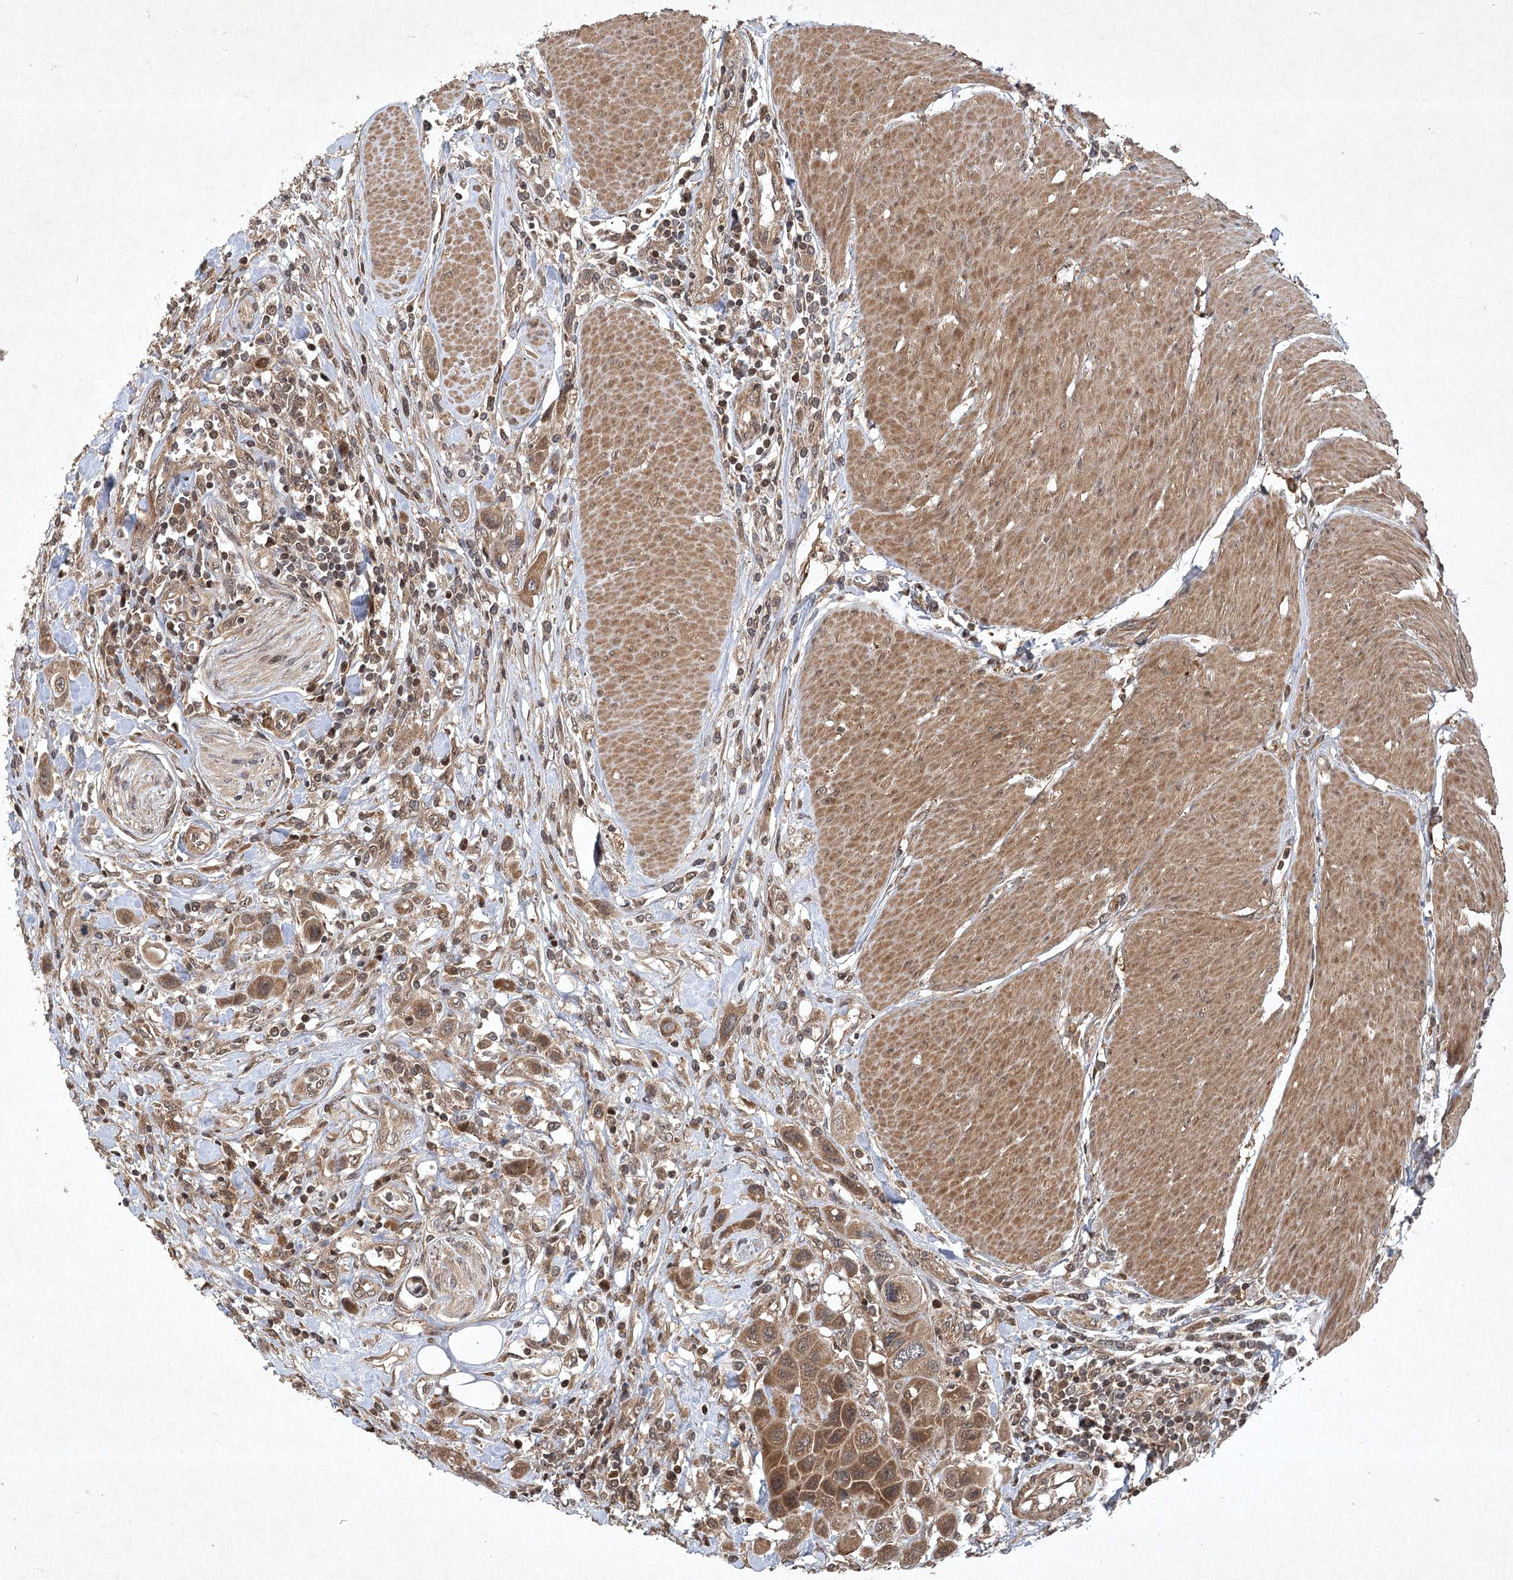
{"staining": {"intensity": "moderate", "quantity": ">75%", "location": "cytoplasmic/membranous"}, "tissue": "urothelial cancer", "cell_type": "Tumor cells", "image_type": "cancer", "snomed": [{"axis": "morphology", "description": "Urothelial carcinoma, High grade"}, {"axis": "topography", "description": "Urinary bladder"}], "caption": "Immunohistochemistry (IHC) histopathology image of neoplastic tissue: high-grade urothelial carcinoma stained using IHC displays medium levels of moderate protein expression localized specifically in the cytoplasmic/membranous of tumor cells, appearing as a cytoplasmic/membranous brown color.", "gene": "INSIG2", "patient": {"sex": "male", "age": 50}}